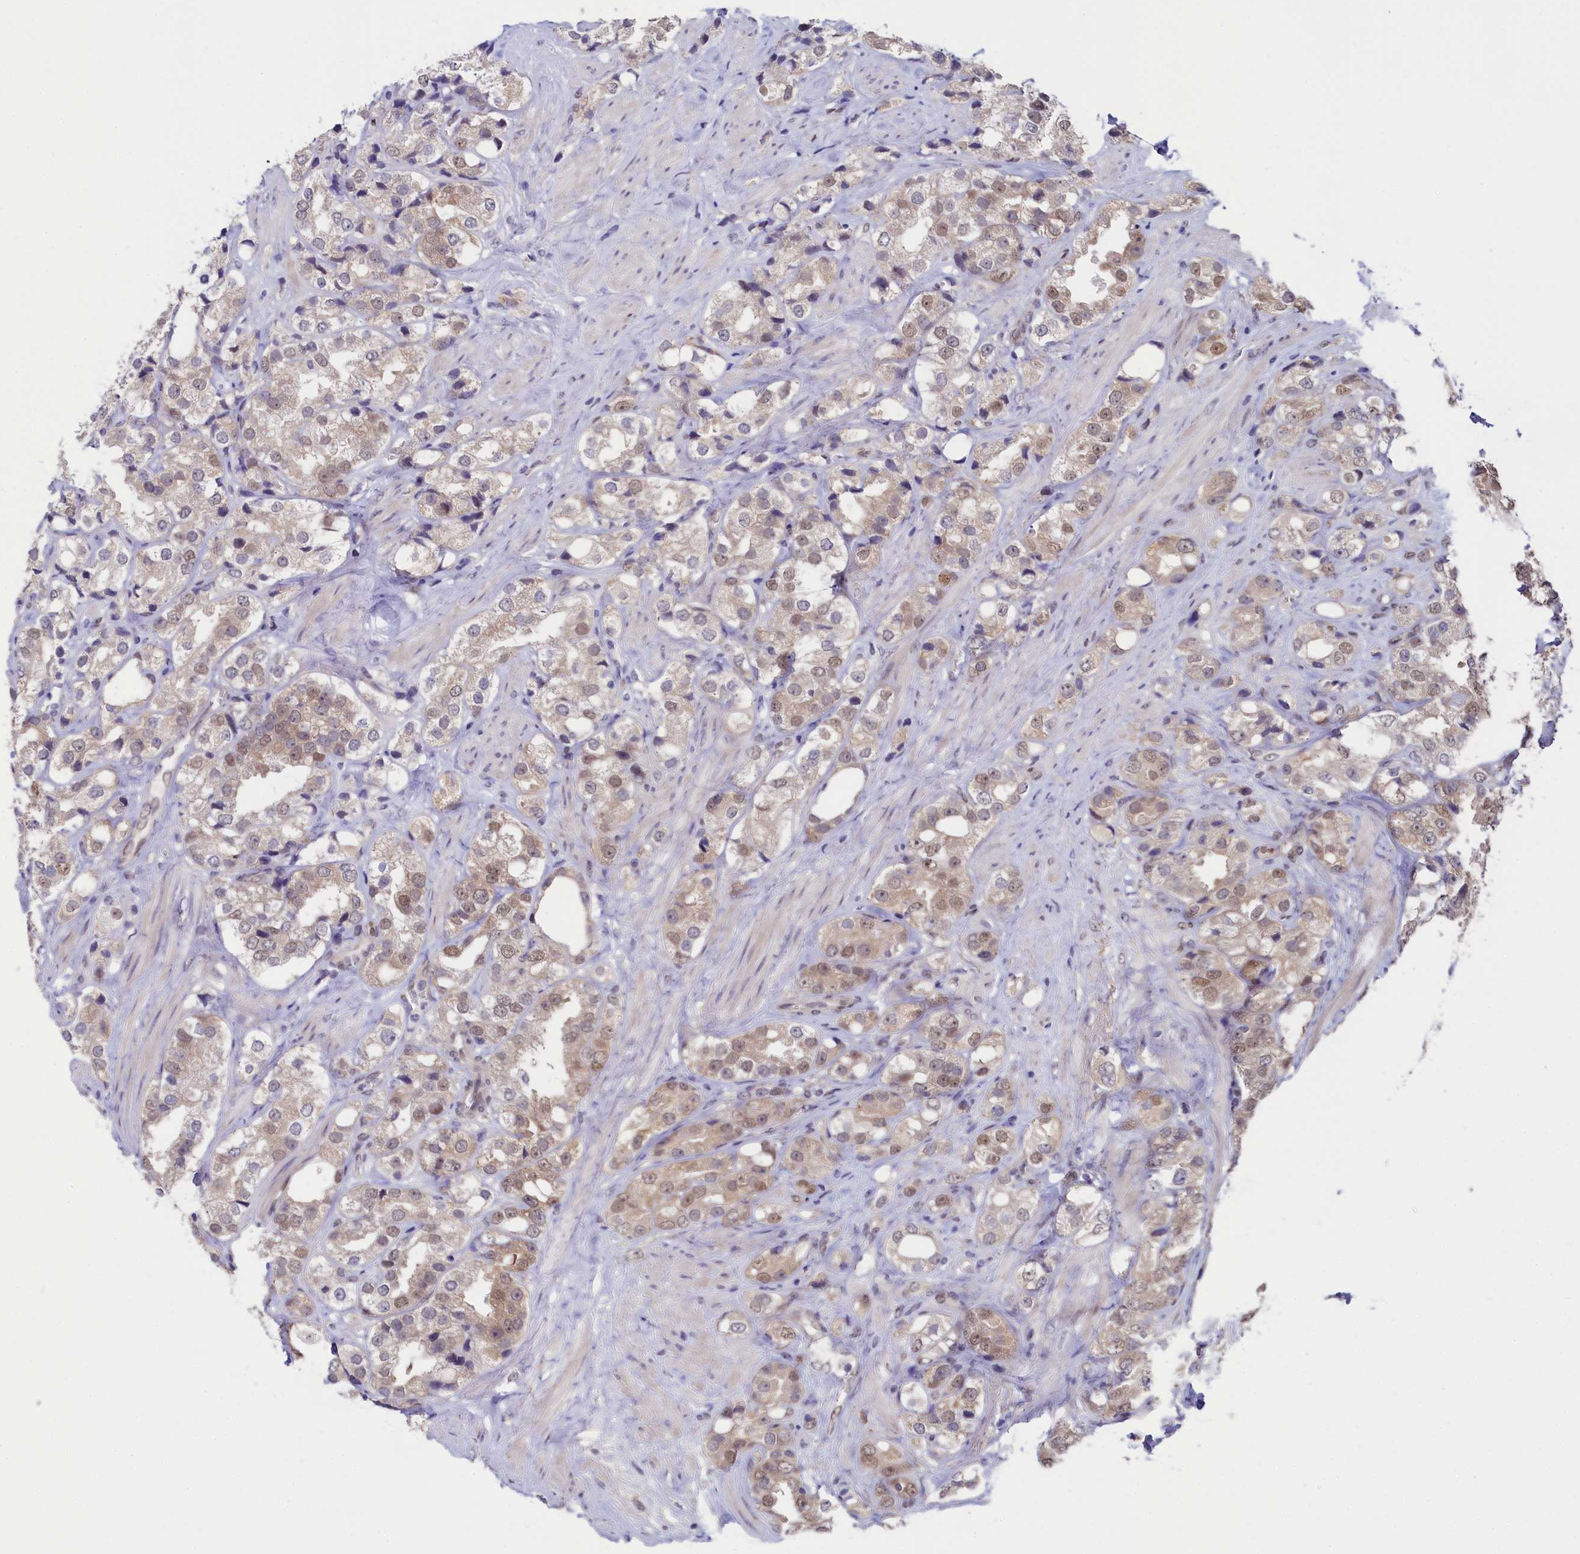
{"staining": {"intensity": "weak", "quantity": ">75%", "location": "nuclear"}, "tissue": "prostate cancer", "cell_type": "Tumor cells", "image_type": "cancer", "snomed": [{"axis": "morphology", "description": "Adenocarcinoma, NOS"}, {"axis": "topography", "description": "Prostate"}], "caption": "Tumor cells reveal low levels of weak nuclear positivity in about >75% of cells in prostate cancer.", "gene": "FLYWCH2", "patient": {"sex": "male", "age": 79}}